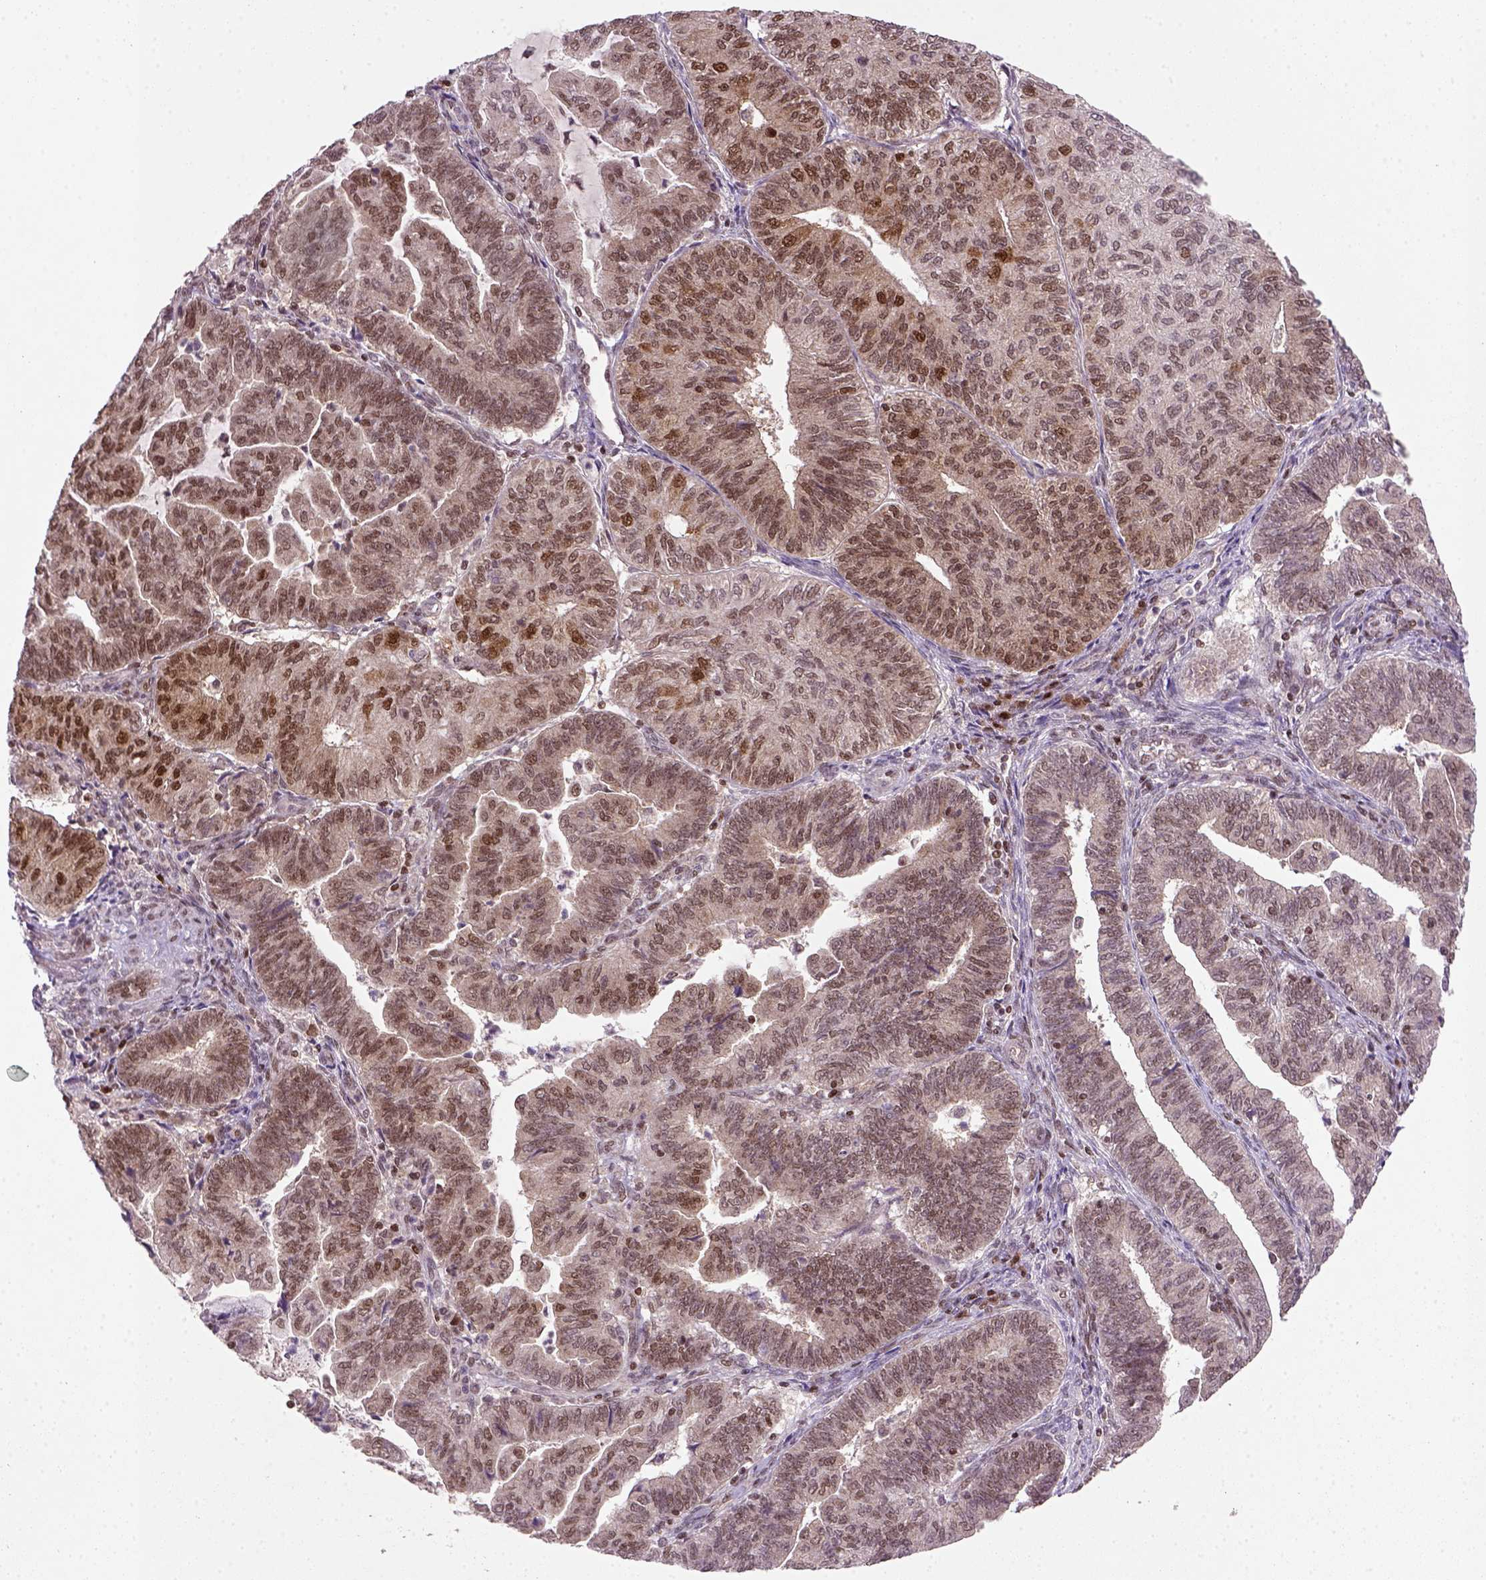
{"staining": {"intensity": "moderate", "quantity": ">75%", "location": "nuclear"}, "tissue": "endometrial cancer", "cell_type": "Tumor cells", "image_type": "cancer", "snomed": [{"axis": "morphology", "description": "Adenocarcinoma, NOS"}, {"axis": "topography", "description": "Endometrium"}], "caption": "Protein staining exhibits moderate nuclear staining in about >75% of tumor cells in adenocarcinoma (endometrial).", "gene": "MGMT", "patient": {"sex": "female", "age": 82}}